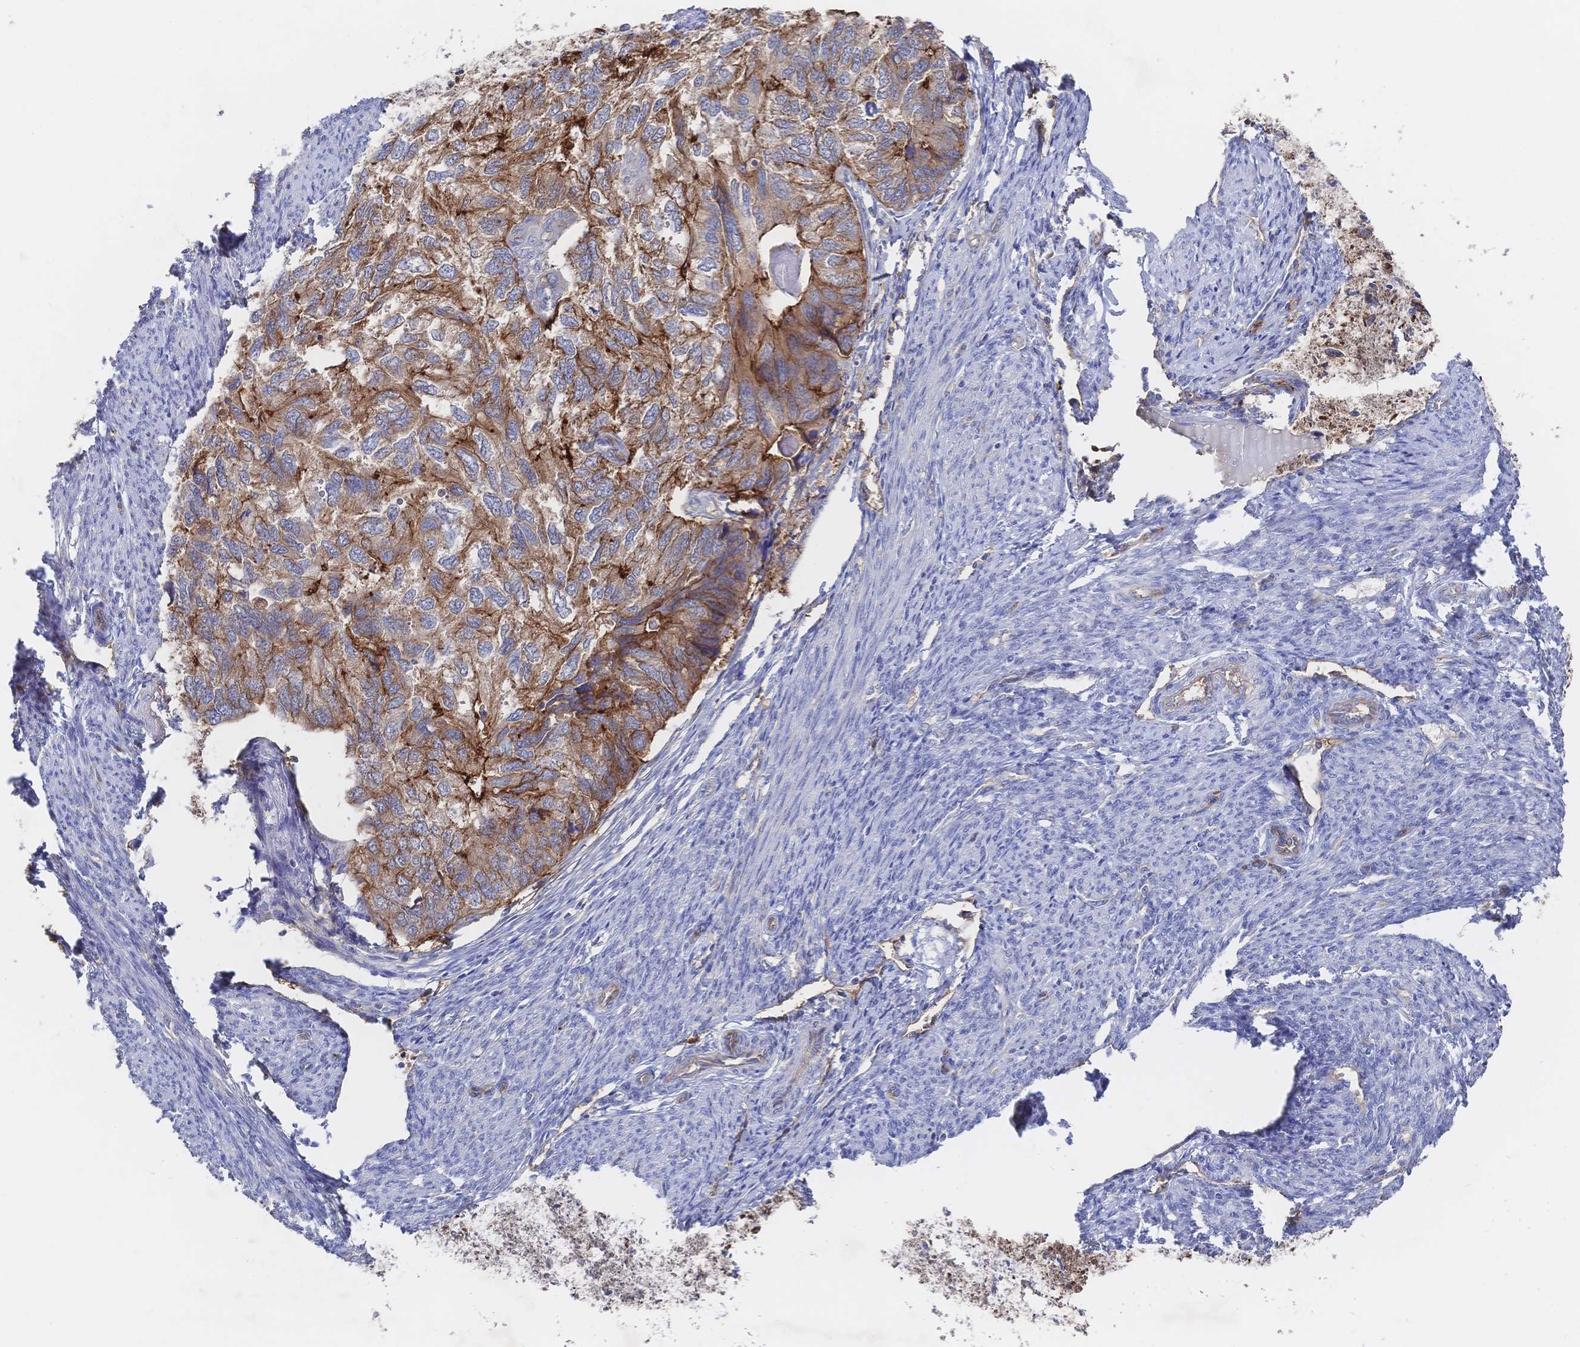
{"staining": {"intensity": "strong", "quantity": ">75%", "location": "cytoplasmic/membranous"}, "tissue": "endometrial cancer", "cell_type": "Tumor cells", "image_type": "cancer", "snomed": [{"axis": "morphology", "description": "Carcinoma, NOS"}, {"axis": "topography", "description": "Uterus"}], "caption": "Protein staining demonstrates strong cytoplasmic/membranous expression in approximately >75% of tumor cells in endometrial cancer.", "gene": "F11R", "patient": {"sex": "female", "age": 76}}